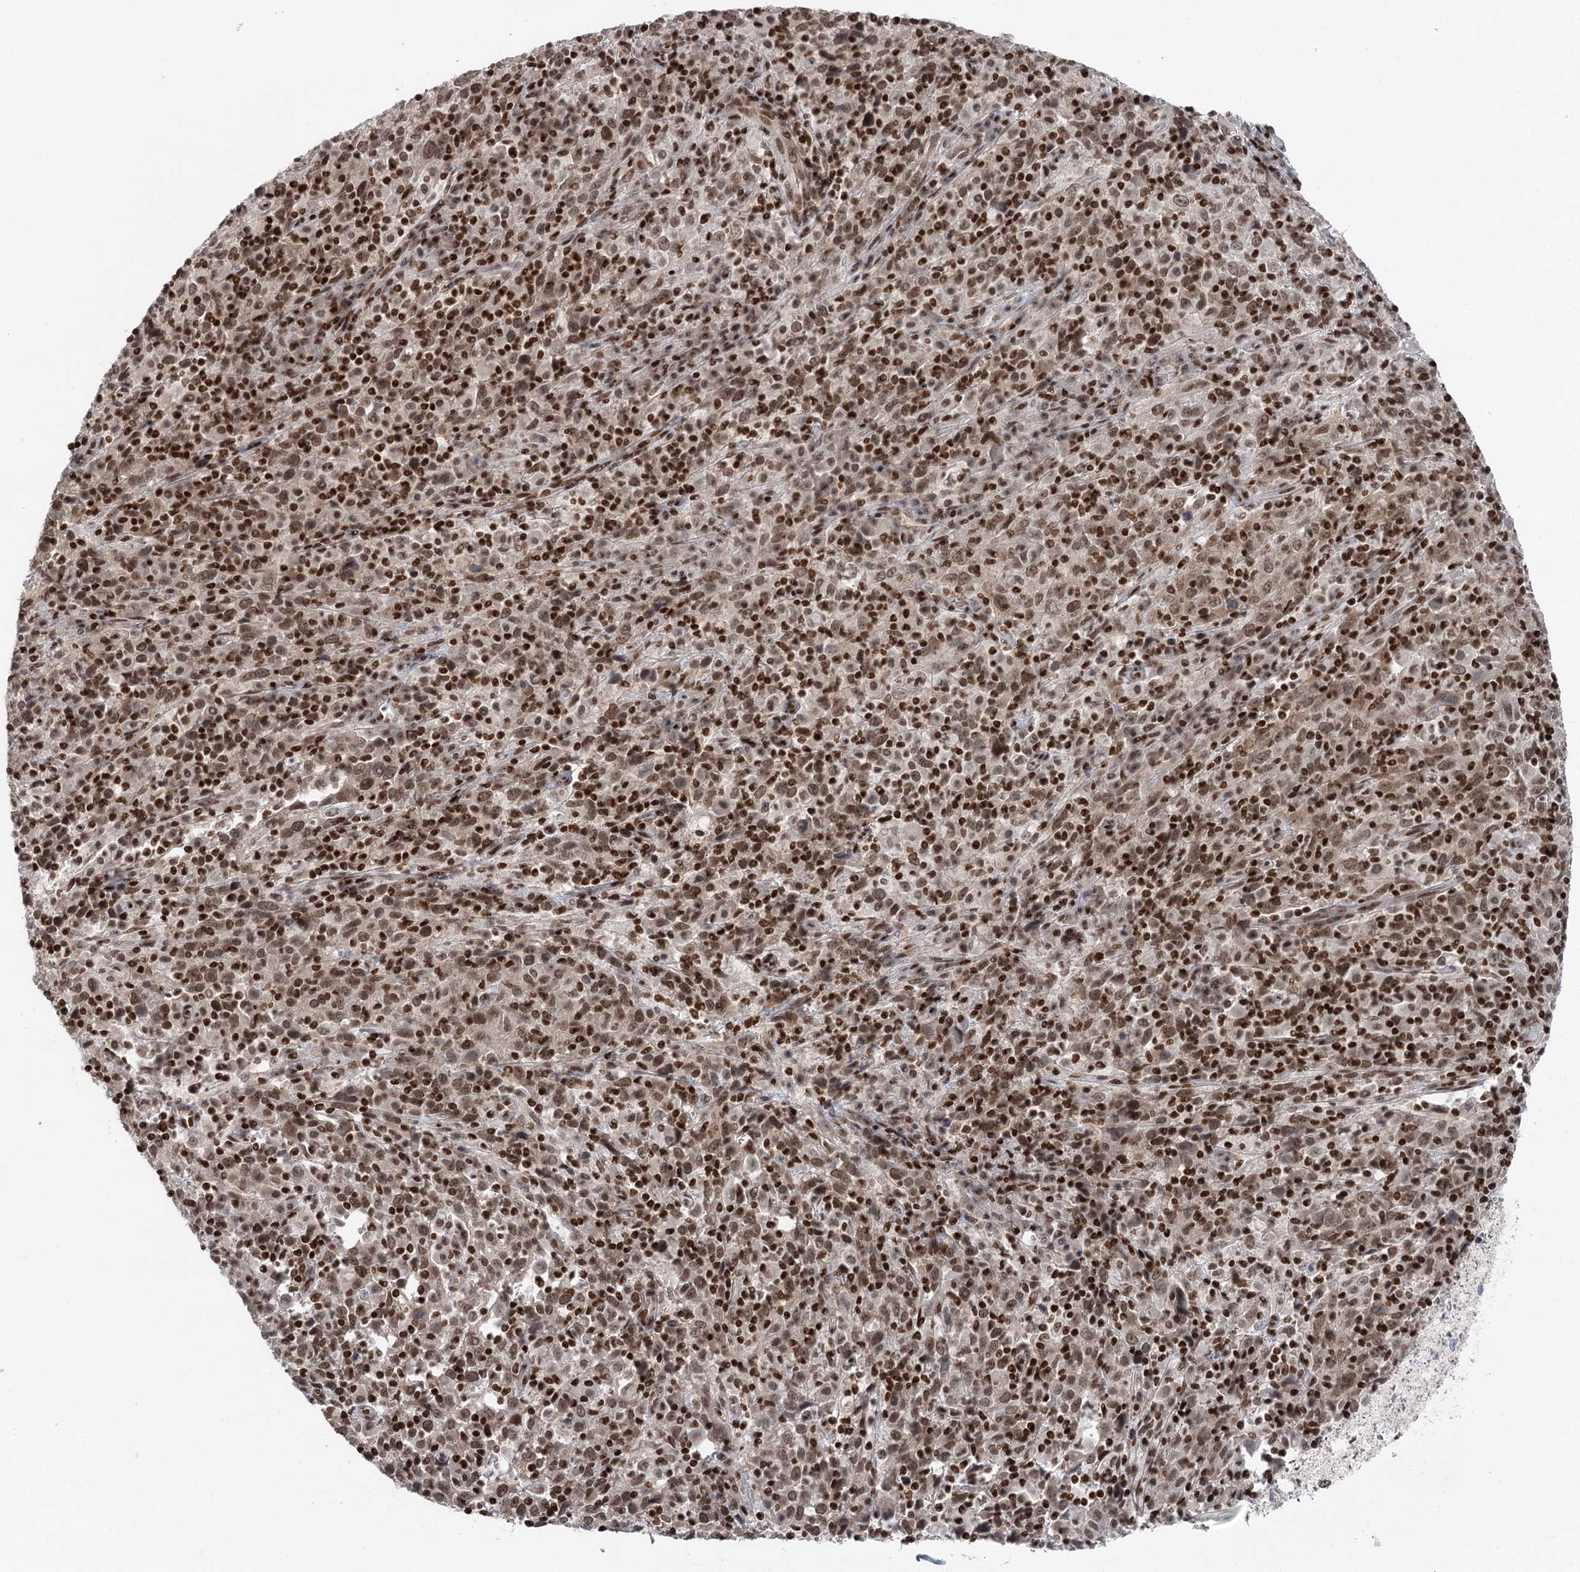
{"staining": {"intensity": "strong", "quantity": ">75%", "location": "nuclear"}, "tissue": "cervical cancer", "cell_type": "Tumor cells", "image_type": "cancer", "snomed": [{"axis": "morphology", "description": "Squamous cell carcinoma, NOS"}, {"axis": "topography", "description": "Cervix"}], "caption": "Brown immunohistochemical staining in cervical squamous cell carcinoma shows strong nuclear staining in about >75% of tumor cells.", "gene": "CGGBP1", "patient": {"sex": "female", "age": 46}}